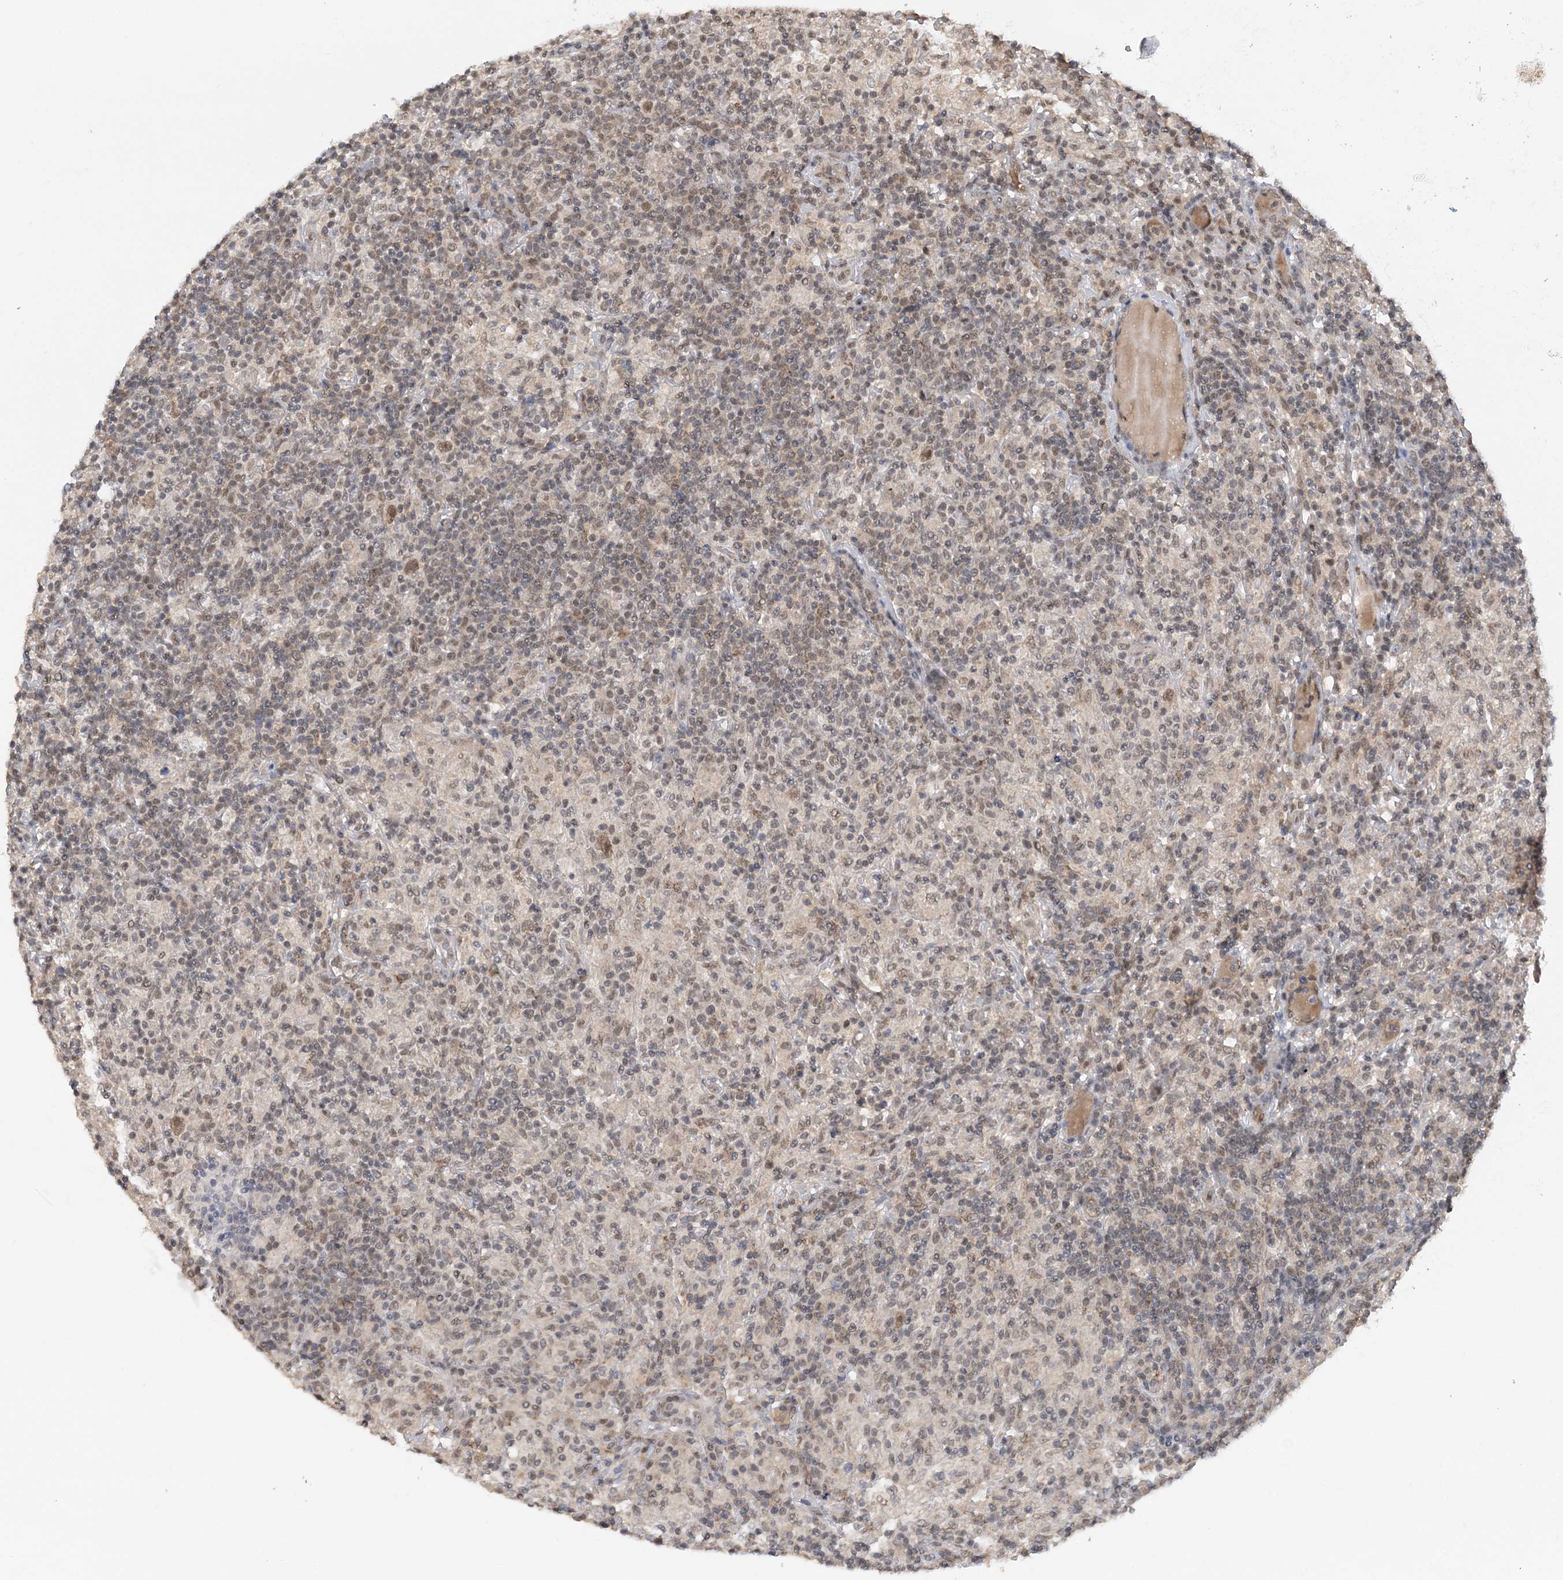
{"staining": {"intensity": "weak", "quantity": "25%-75%", "location": "nuclear"}, "tissue": "lymphoma", "cell_type": "Tumor cells", "image_type": "cancer", "snomed": [{"axis": "morphology", "description": "Hodgkin's disease, NOS"}, {"axis": "topography", "description": "Lymph node"}], "caption": "Immunohistochemical staining of human lymphoma displays low levels of weak nuclear protein positivity in approximately 25%-75% of tumor cells.", "gene": "TSHZ2", "patient": {"sex": "male", "age": 70}}